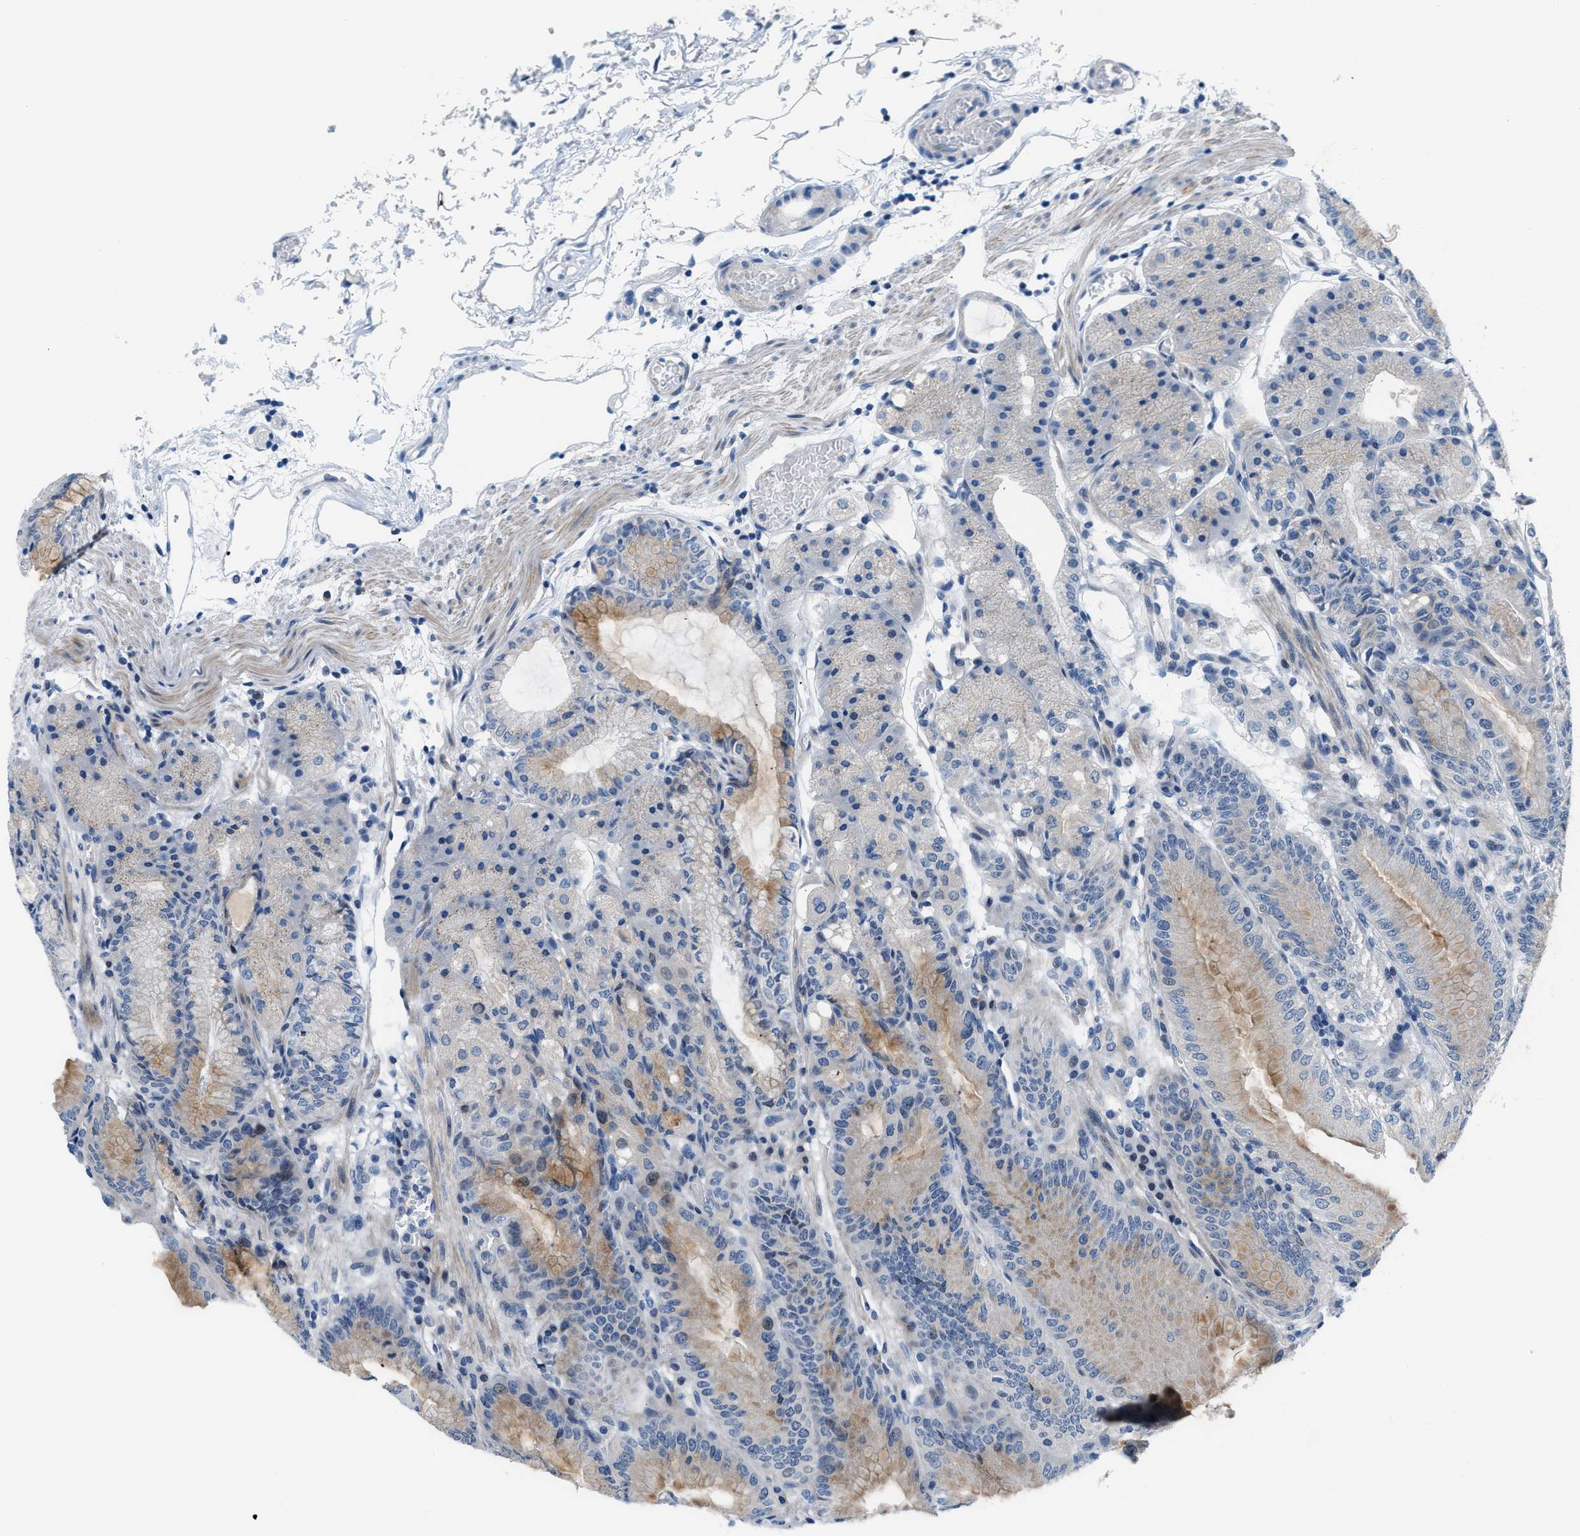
{"staining": {"intensity": "moderate", "quantity": "25%-75%", "location": "cytoplasmic/membranous"}, "tissue": "stomach", "cell_type": "Glandular cells", "image_type": "normal", "snomed": [{"axis": "morphology", "description": "Normal tissue, NOS"}, {"axis": "topography", "description": "Stomach, lower"}], "caption": "The immunohistochemical stain labels moderate cytoplasmic/membranous positivity in glandular cells of normal stomach.", "gene": "FDCSP", "patient": {"sex": "male", "age": 71}}